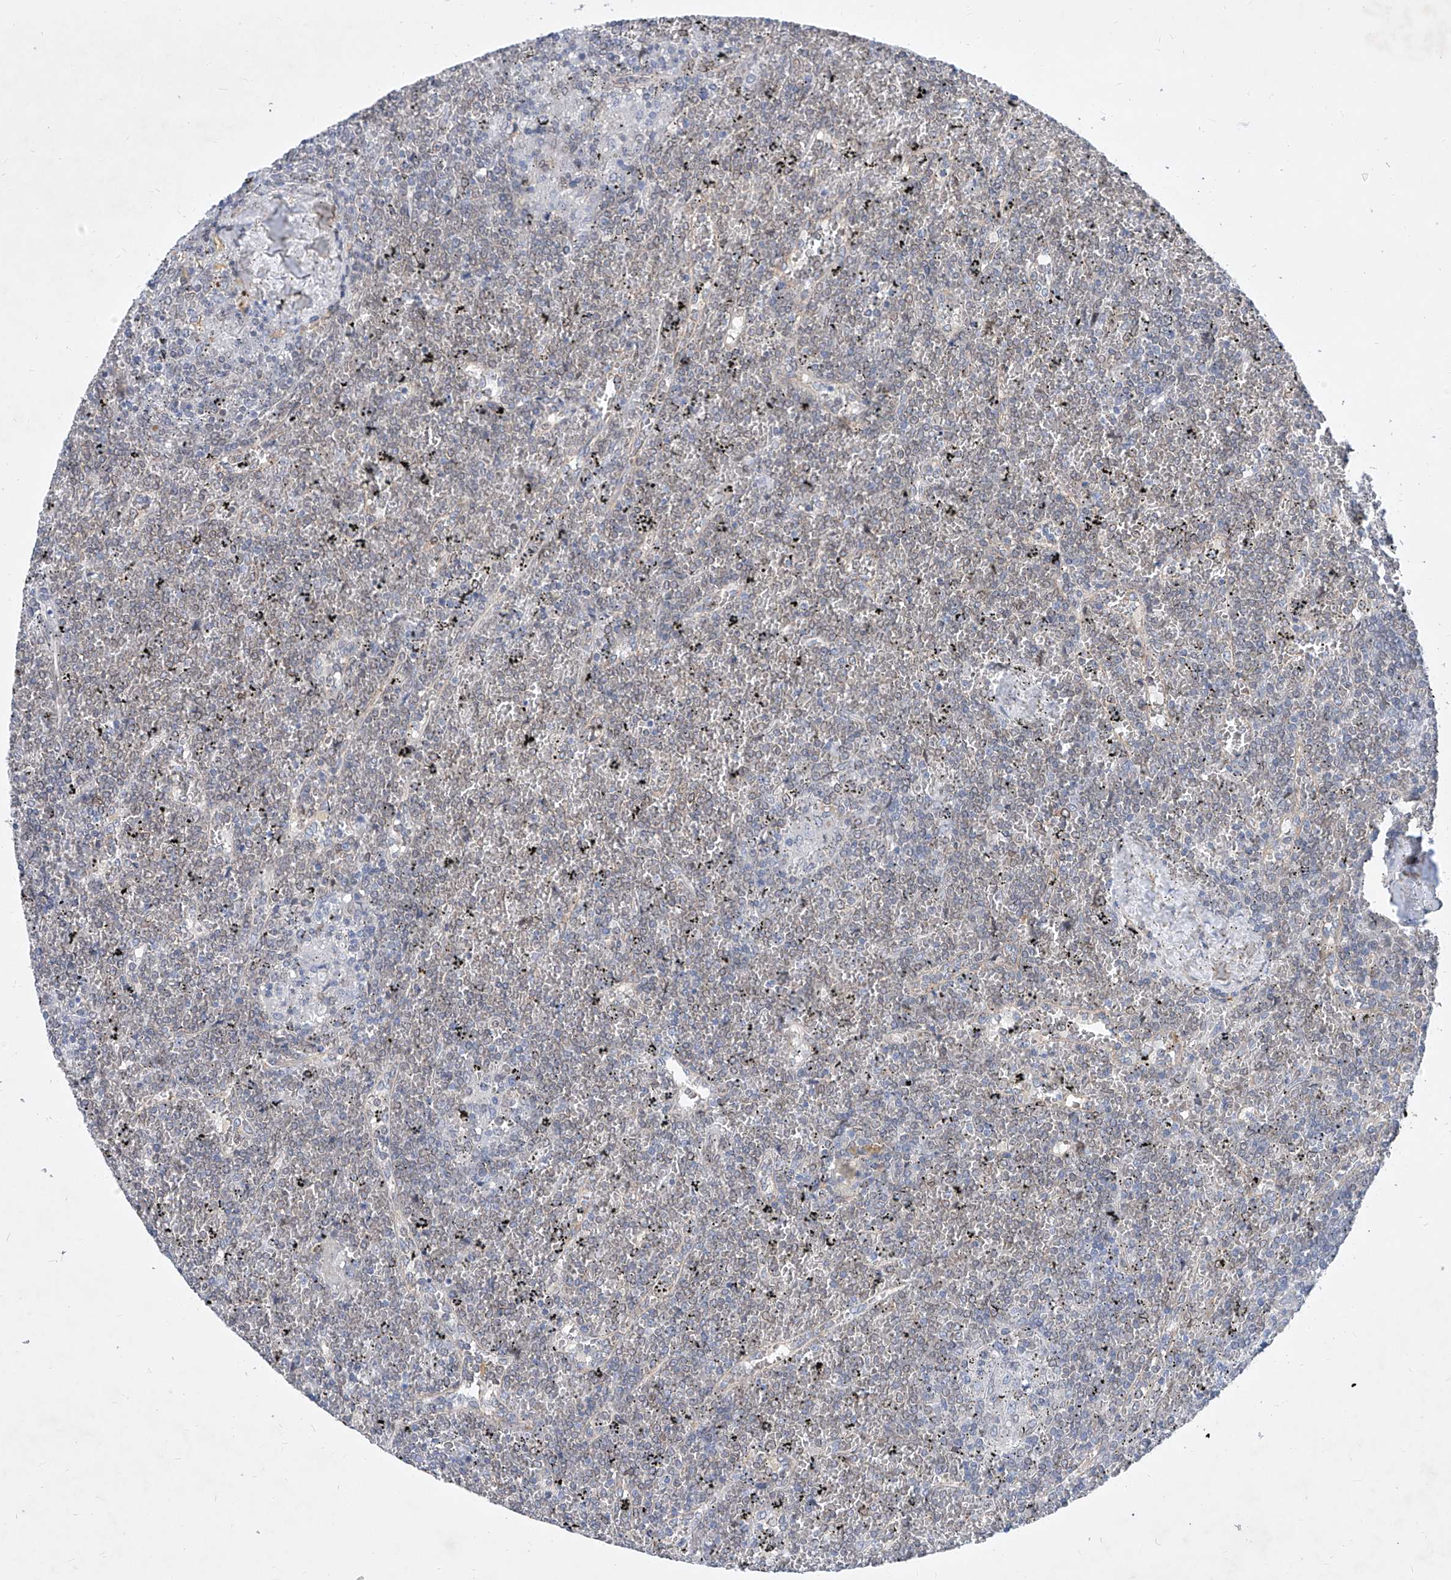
{"staining": {"intensity": "negative", "quantity": "none", "location": "none"}, "tissue": "lymphoma", "cell_type": "Tumor cells", "image_type": "cancer", "snomed": [{"axis": "morphology", "description": "Malignant lymphoma, non-Hodgkin's type, Low grade"}, {"axis": "topography", "description": "Spleen"}], "caption": "A micrograph of human low-grade malignant lymphoma, non-Hodgkin's type is negative for staining in tumor cells.", "gene": "MX2", "patient": {"sex": "female", "age": 19}}